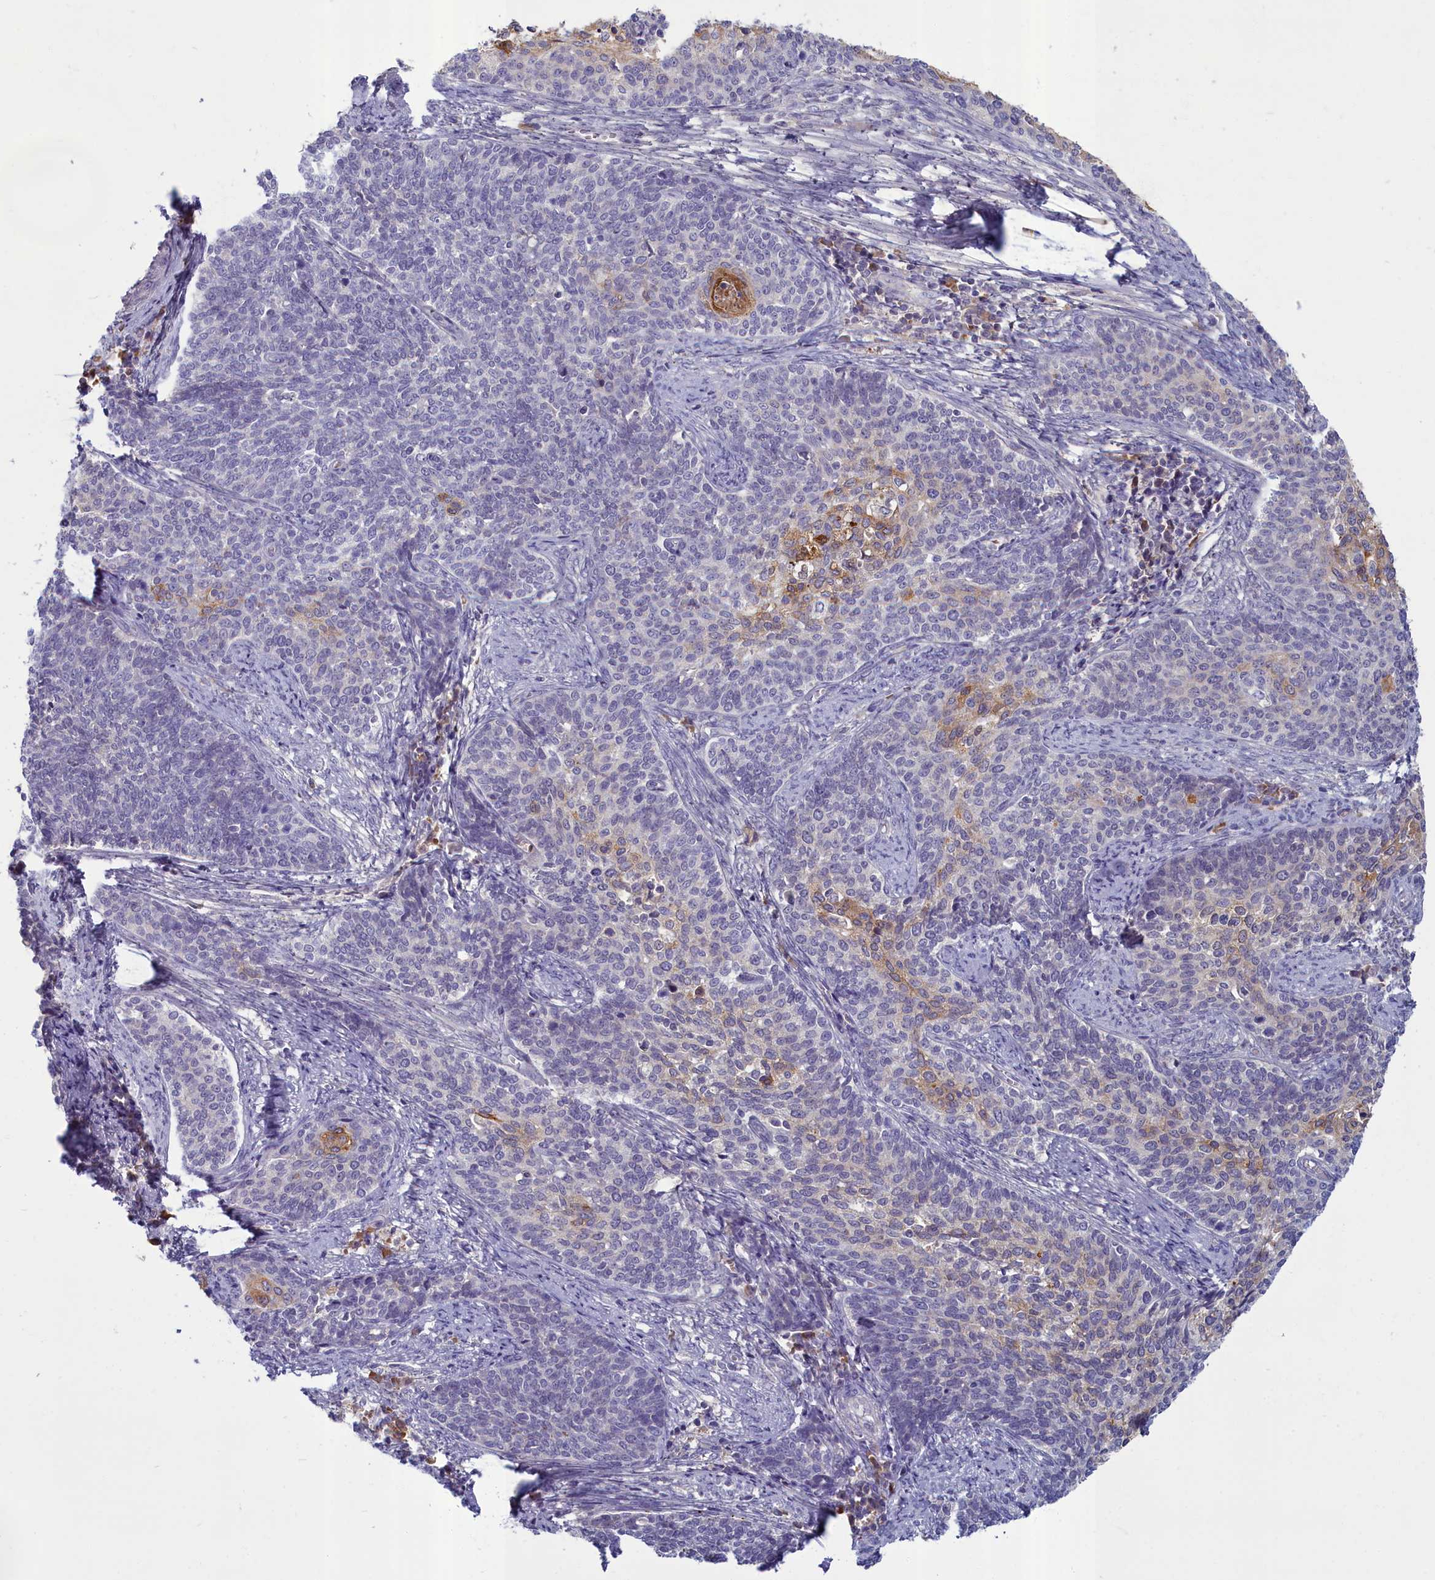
{"staining": {"intensity": "negative", "quantity": "none", "location": "none"}, "tissue": "cervical cancer", "cell_type": "Tumor cells", "image_type": "cancer", "snomed": [{"axis": "morphology", "description": "Squamous cell carcinoma, NOS"}, {"axis": "topography", "description": "Cervix"}], "caption": "High power microscopy histopathology image of an immunohistochemistry (IHC) image of cervical cancer, revealing no significant expression in tumor cells.", "gene": "SV2C", "patient": {"sex": "female", "age": 39}}